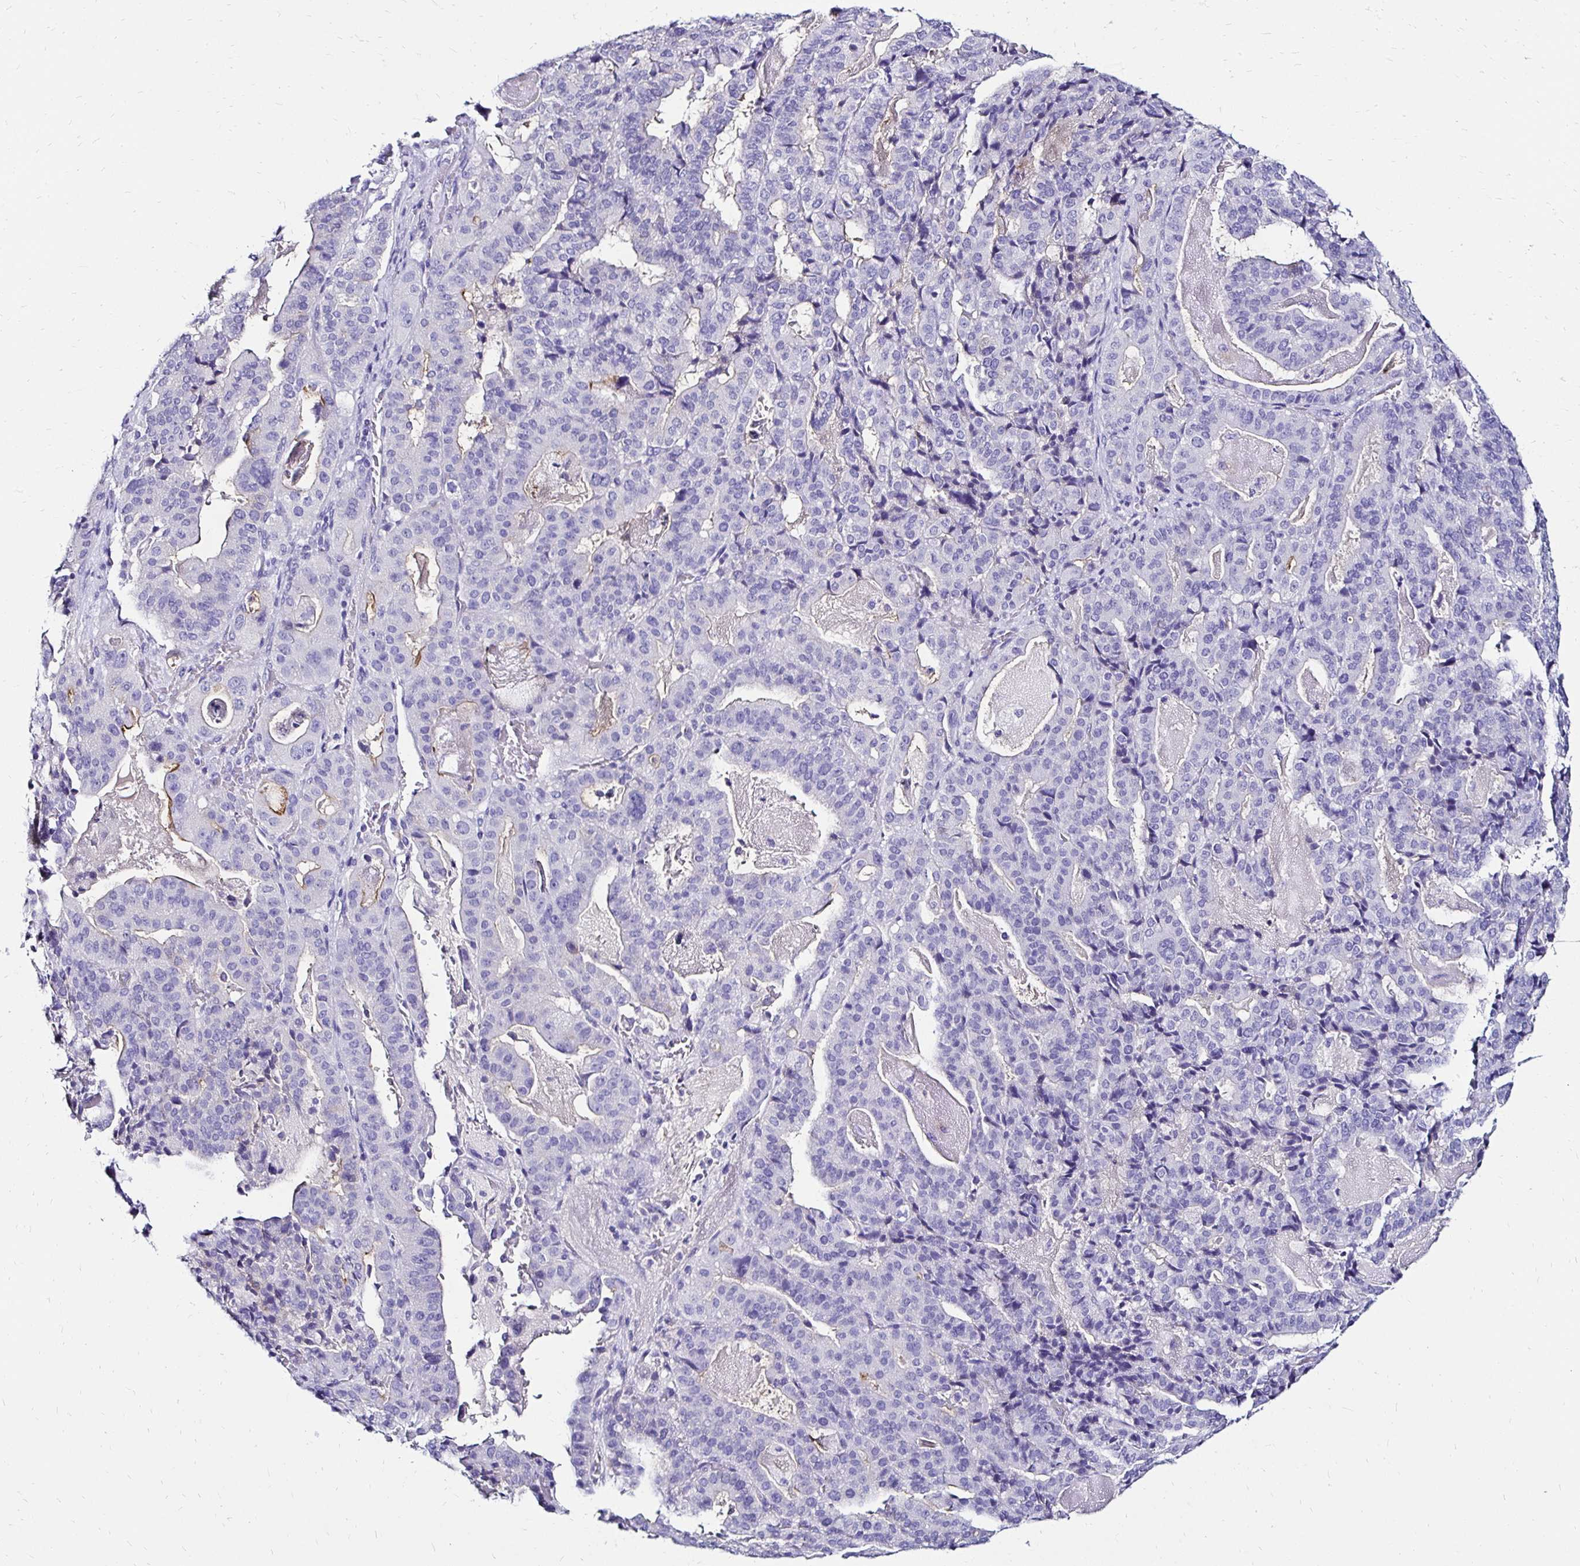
{"staining": {"intensity": "negative", "quantity": "none", "location": "none"}, "tissue": "stomach cancer", "cell_type": "Tumor cells", "image_type": "cancer", "snomed": [{"axis": "morphology", "description": "Adenocarcinoma, NOS"}, {"axis": "topography", "description": "Stomach"}], "caption": "Immunohistochemistry of stomach cancer (adenocarcinoma) exhibits no expression in tumor cells. Brightfield microscopy of IHC stained with DAB (3,3'-diaminobenzidine) (brown) and hematoxylin (blue), captured at high magnification.", "gene": "KCNT1", "patient": {"sex": "male", "age": 48}}